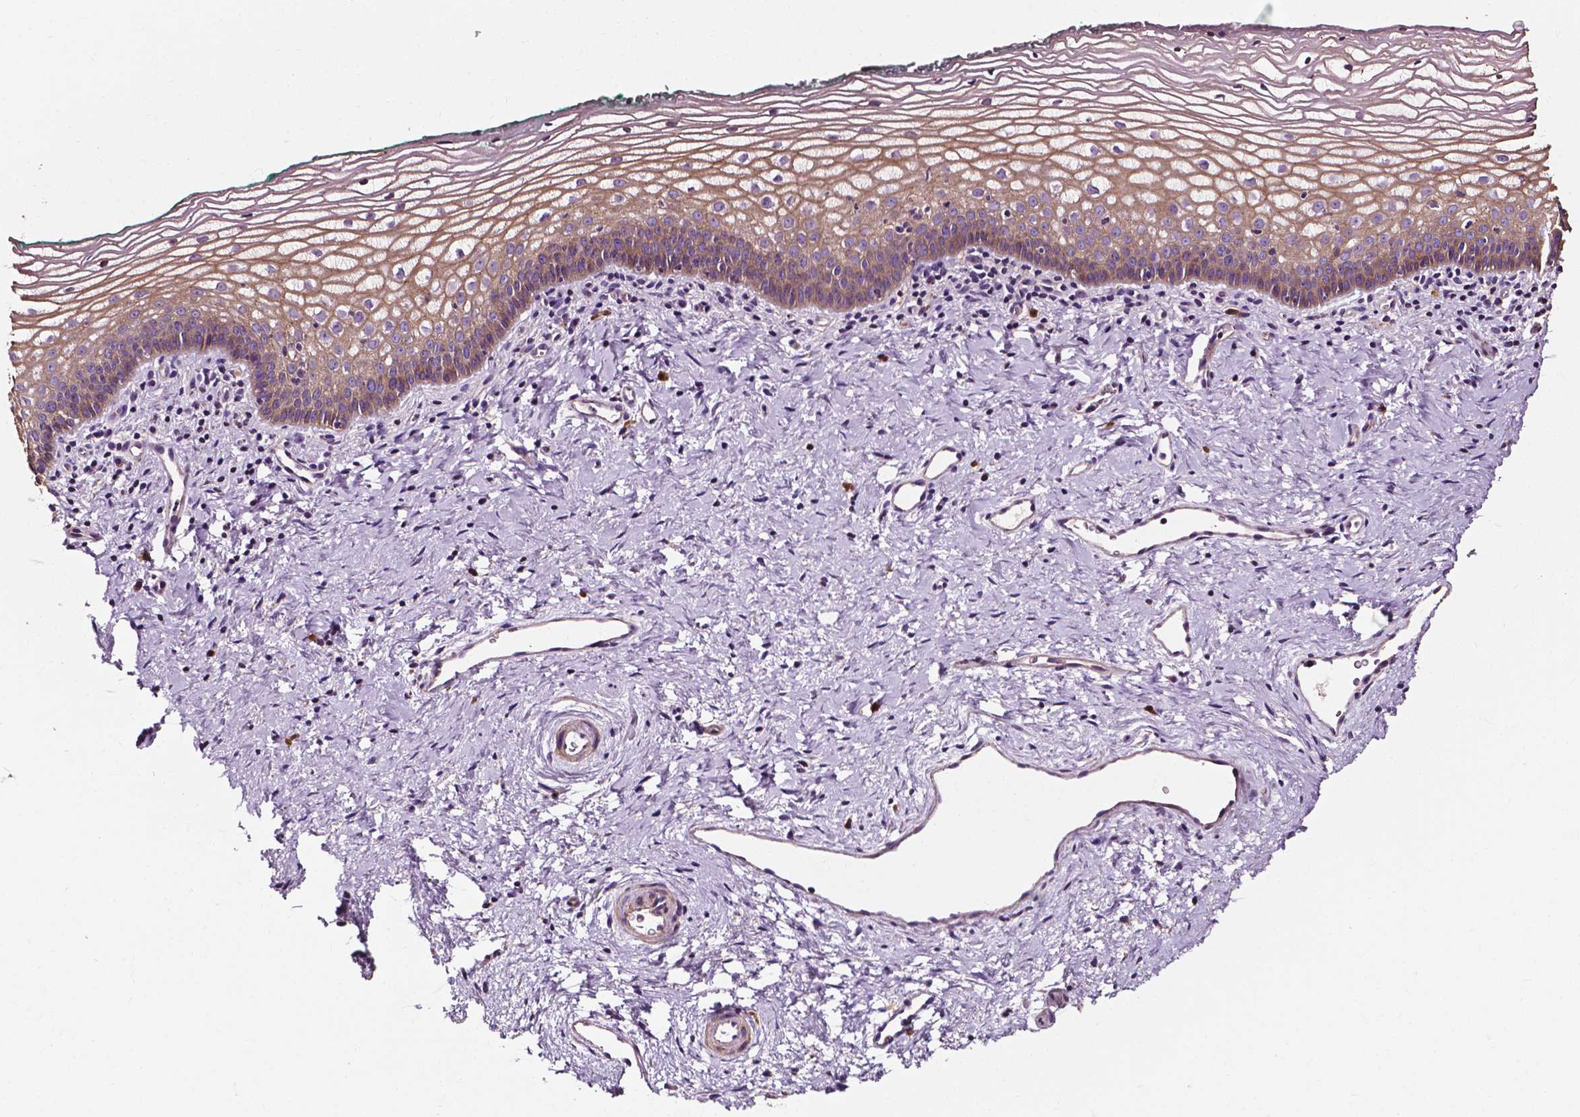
{"staining": {"intensity": "moderate", "quantity": ">75%", "location": "cytoplasmic/membranous"}, "tissue": "vagina", "cell_type": "Squamous epithelial cells", "image_type": "normal", "snomed": [{"axis": "morphology", "description": "Normal tissue, NOS"}, {"axis": "topography", "description": "Vagina"}], "caption": "Immunohistochemical staining of normal human vagina displays moderate cytoplasmic/membranous protein expression in approximately >75% of squamous epithelial cells.", "gene": "ATG16L1", "patient": {"sex": "female", "age": 44}}